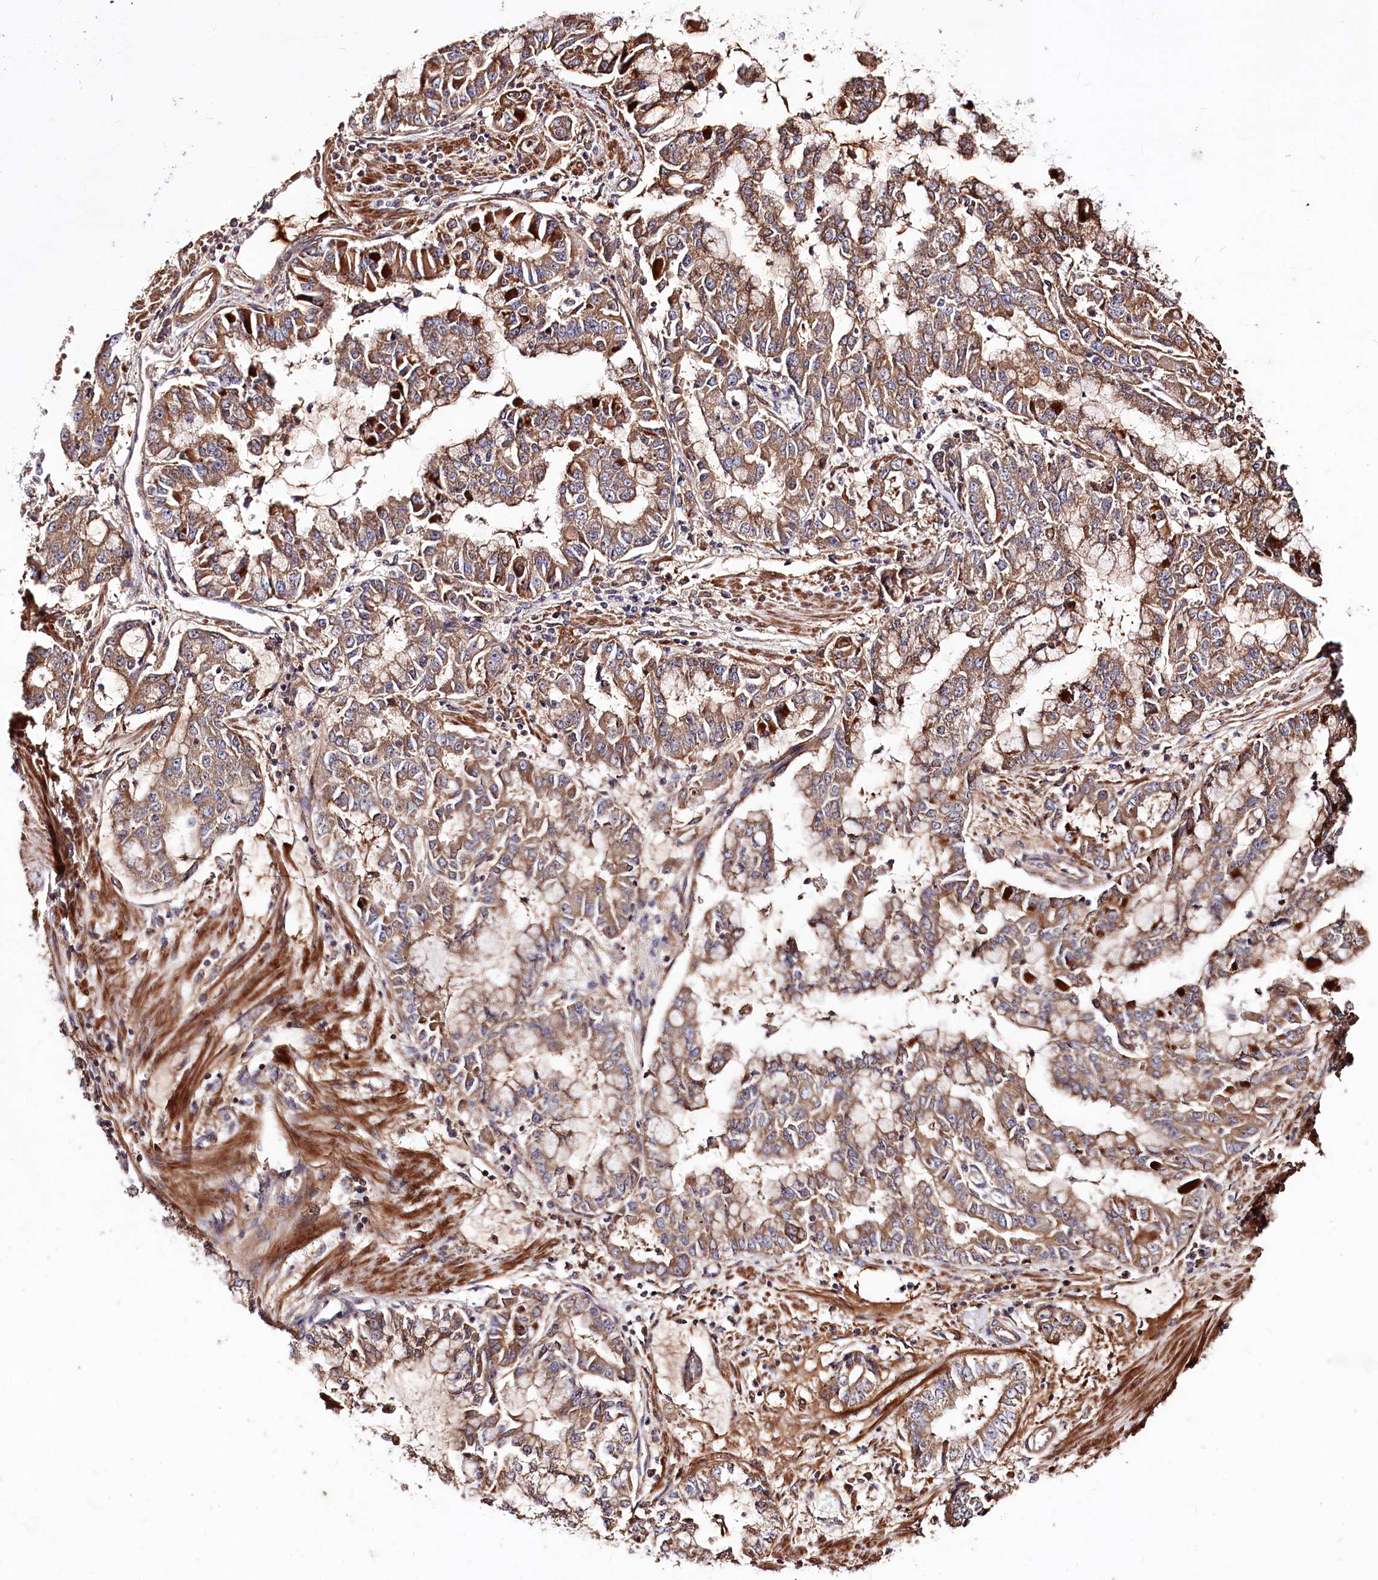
{"staining": {"intensity": "moderate", "quantity": ">75%", "location": "cytoplasmic/membranous"}, "tissue": "stomach cancer", "cell_type": "Tumor cells", "image_type": "cancer", "snomed": [{"axis": "morphology", "description": "Adenocarcinoma, NOS"}, {"axis": "topography", "description": "Stomach"}], "caption": "High-power microscopy captured an IHC image of stomach cancer (adenocarcinoma), revealing moderate cytoplasmic/membranous positivity in approximately >75% of tumor cells.", "gene": "WWC1", "patient": {"sex": "male", "age": 76}}